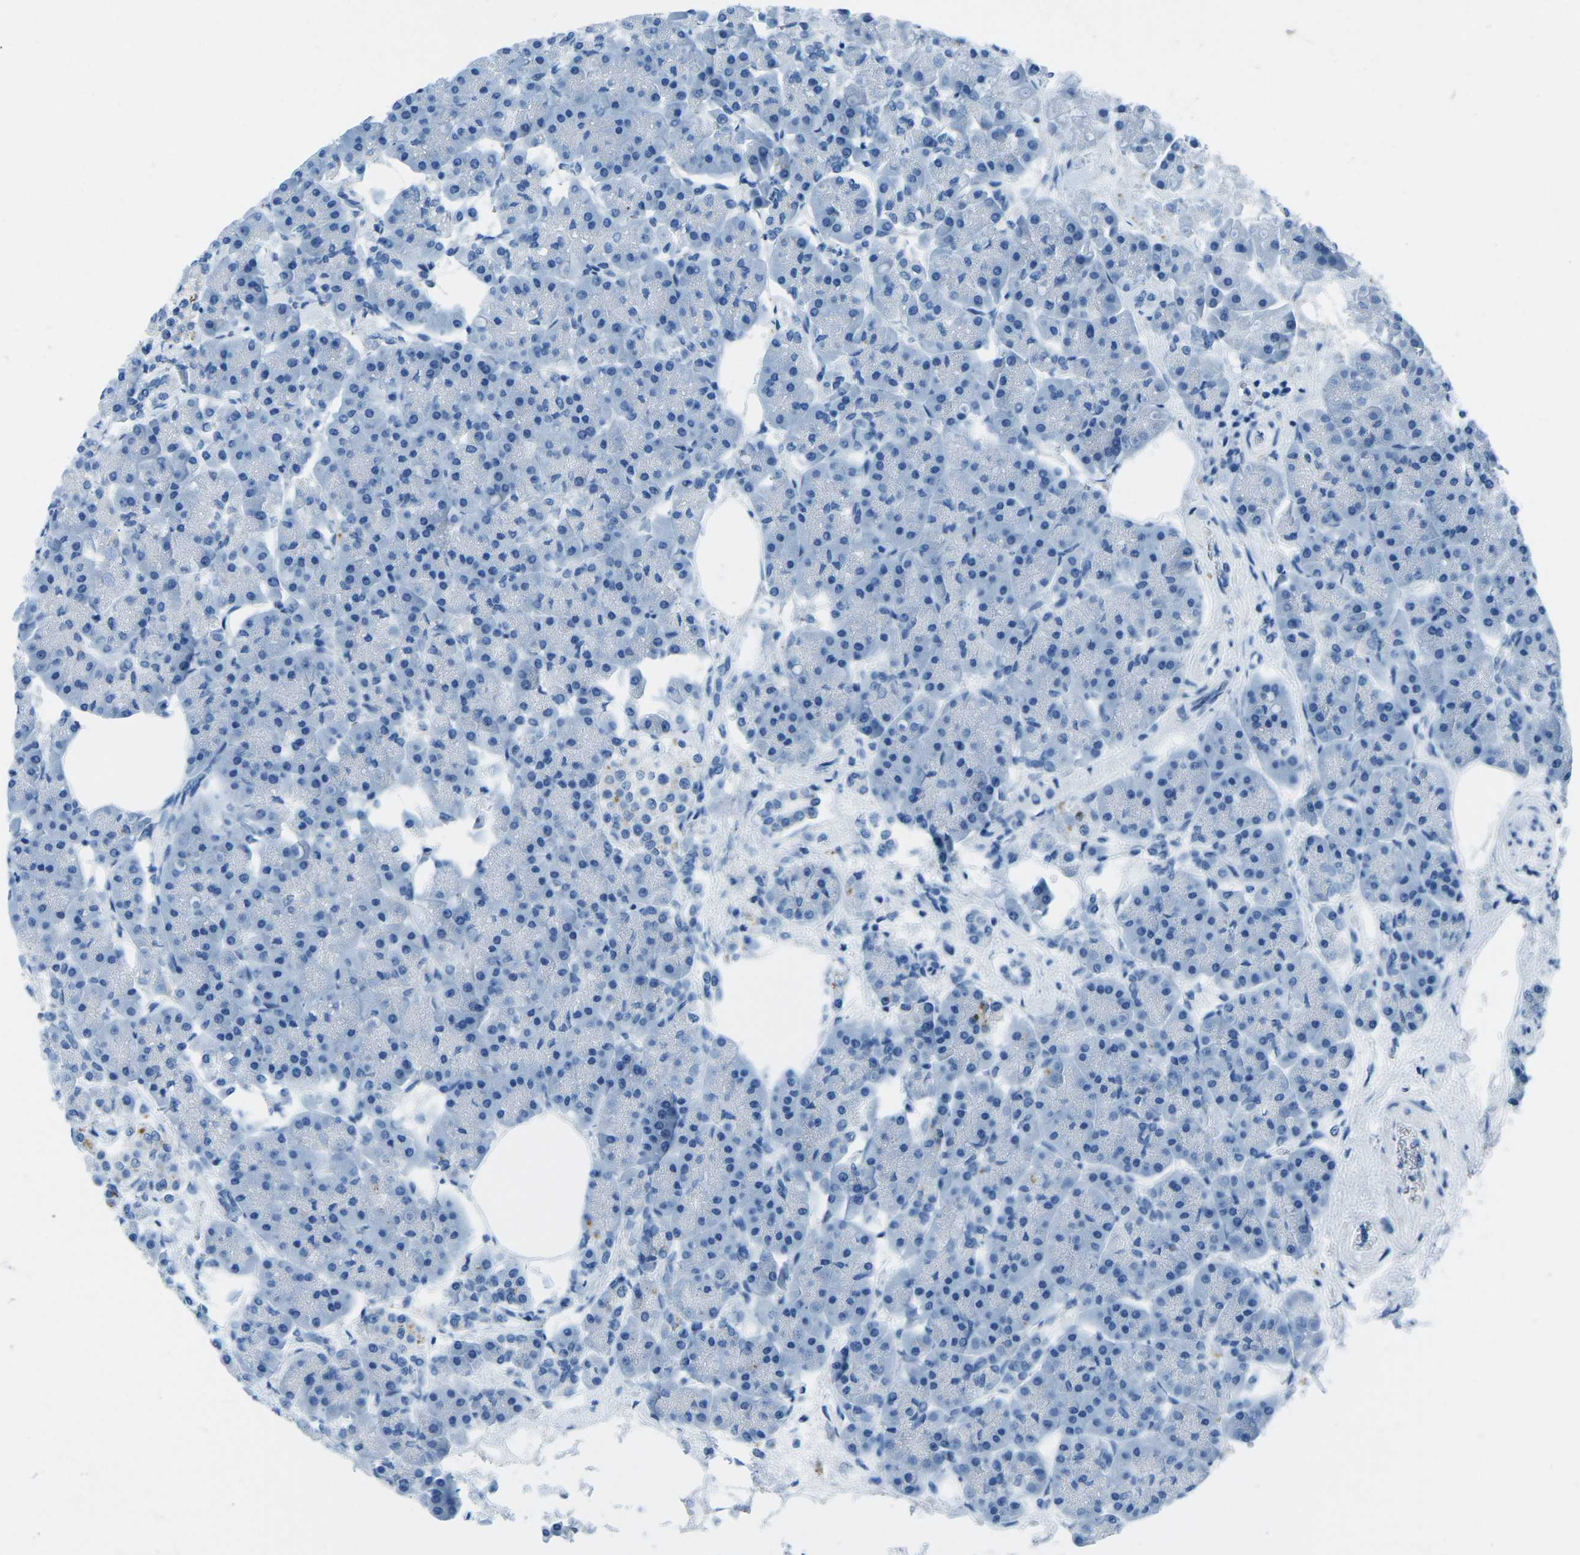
{"staining": {"intensity": "negative", "quantity": "none", "location": "none"}, "tissue": "pancreas", "cell_type": "Exocrine glandular cells", "image_type": "normal", "snomed": [{"axis": "morphology", "description": "Normal tissue, NOS"}, {"axis": "topography", "description": "Pancreas"}], "caption": "Image shows no significant protein expression in exocrine glandular cells of normal pancreas.", "gene": "MYH8", "patient": {"sex": "female", "age": 70}}